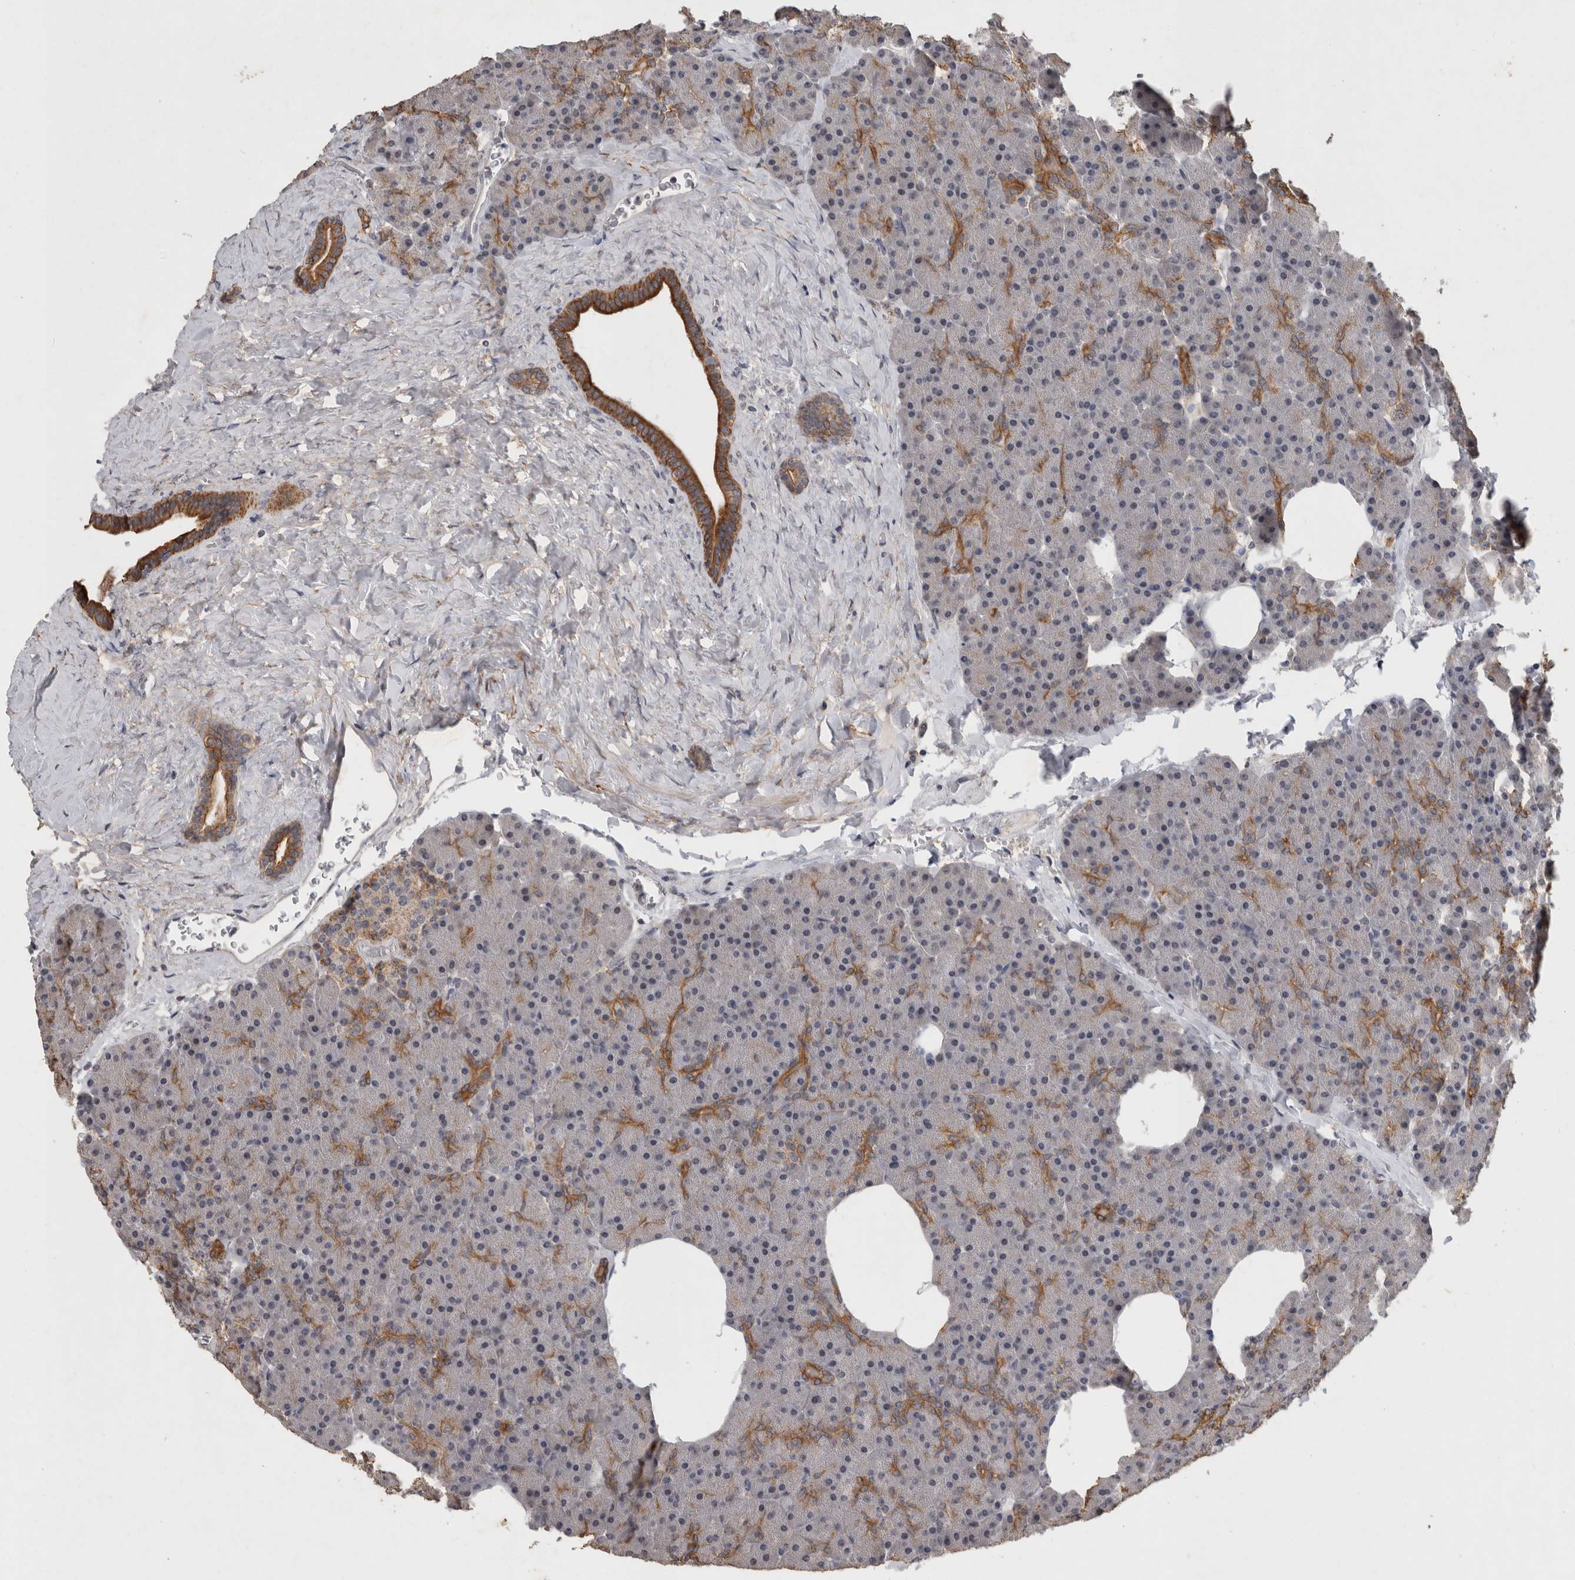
{"staining": {"intensity": "moderate", "quantity": "25%-75%", "location": "cytoplasmic/membranous"}, "tissue": "pancreas", "cell_type": "Exocrine glandular cells", "image_type": "normal", "snomed": [{"axis": "morphology", "description": "Normal tissue, NOS"}, {"axis": "morphology", "description": "Carcinoid, malignant, NOS"}, {"axis": "topography", "description": "Pancreas"}], "caption": "Pancreas stained with DAB IHC shows medium levels of moderate cytoplasmic/membranous positivity in about 25%-75% of exocrine glandular cells.", "gene": "RHPN1", "patient": {"sex": "female", "age": 35}}